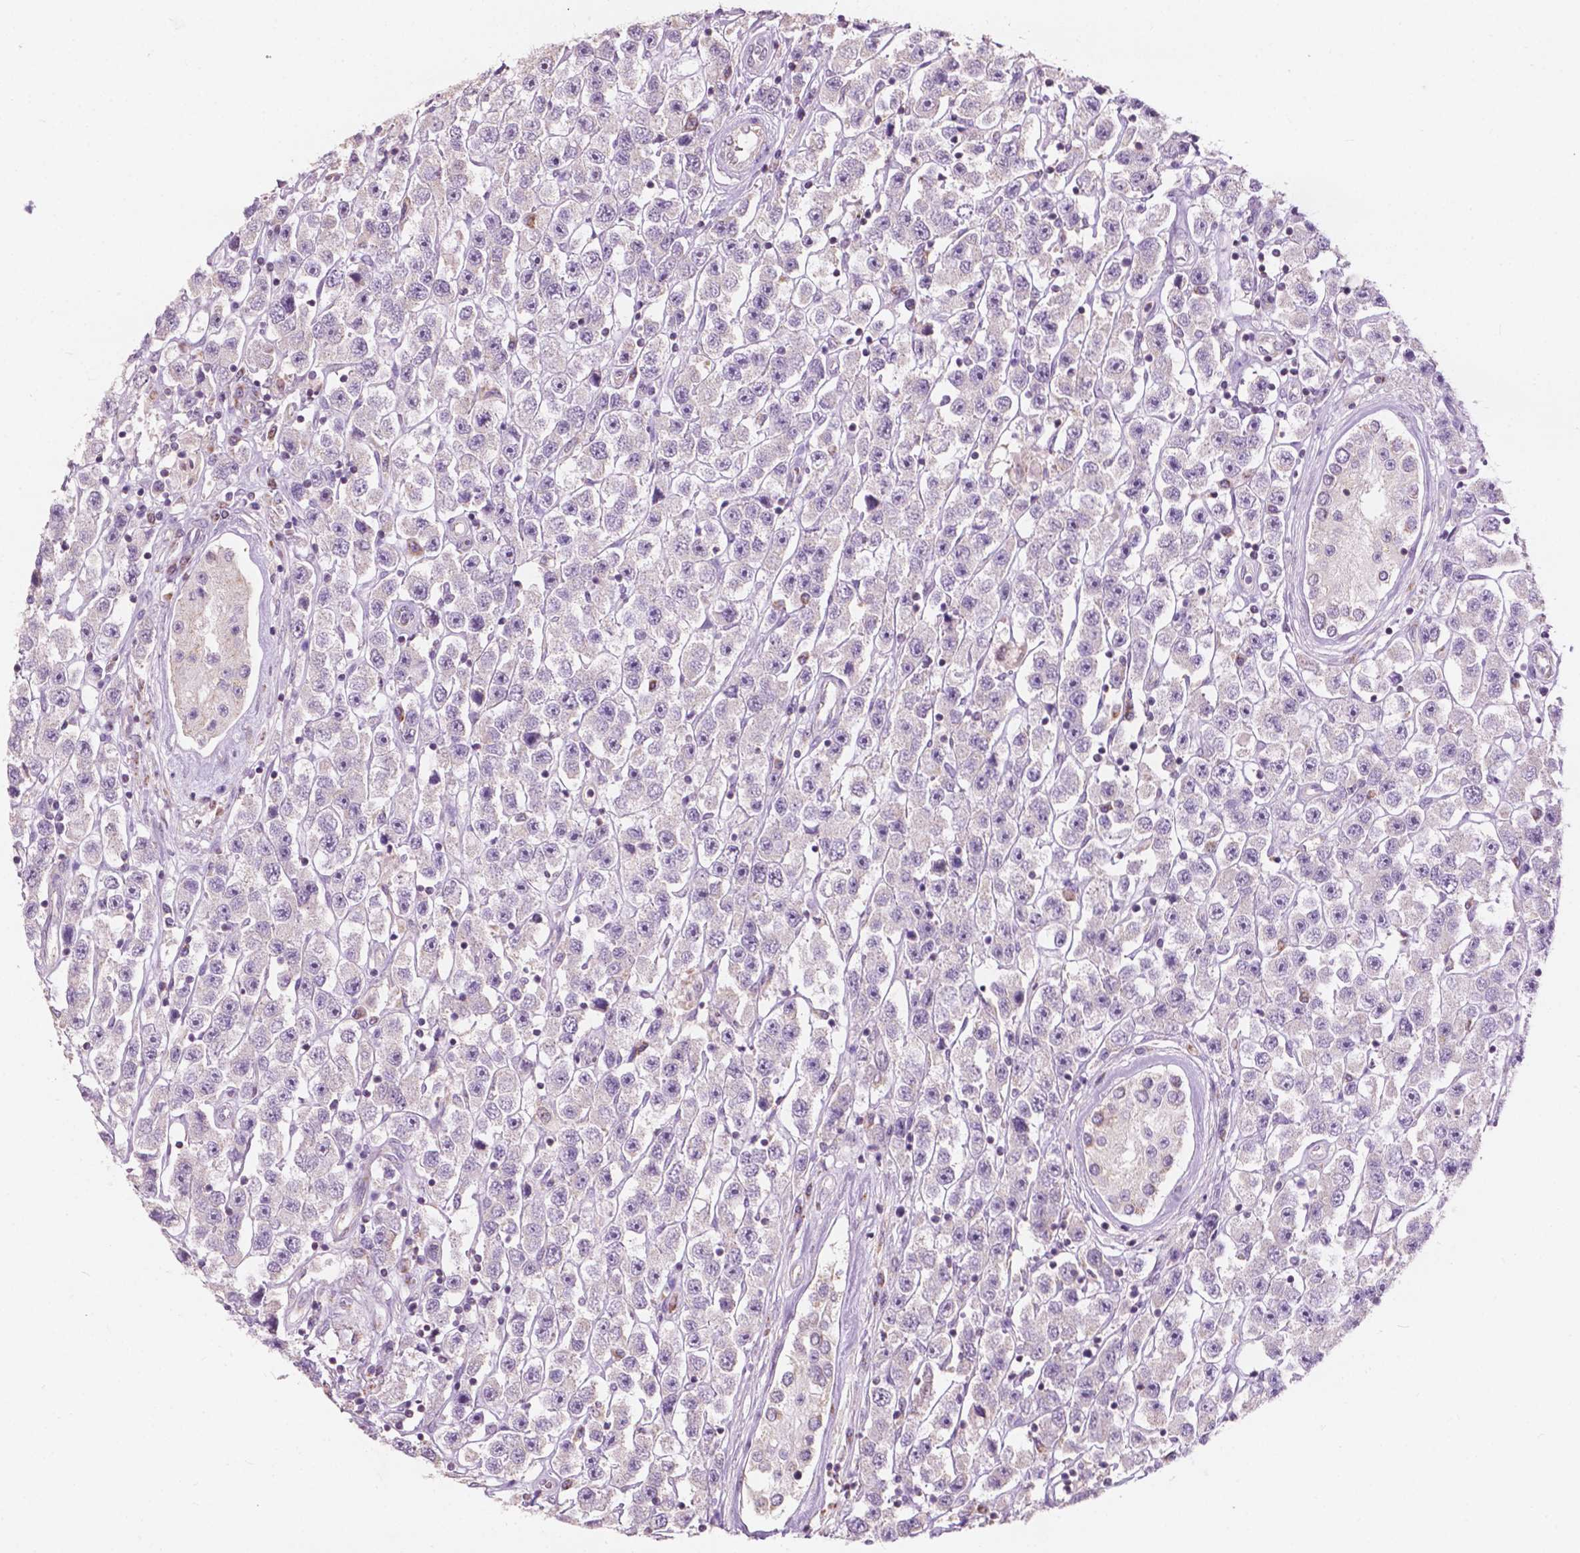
{"staining": {"intensity": "negative", "quantity": "none", "location": "none"}, "tissue": "testis cancer", "cell_type": "Tumor cells", "image_type": "cancer", "snomed": [{"axis": "morphology", "description": "Seminoma, NOS"}, {"axis": "topography", "description": "Testis"}], "caption": "This is an immunohistochemistry (IHC) histopathology image of human testis cancer (seminoma). There is no positivity in tumor cells.", "gene": "NDUFS1", "patient": {"sex": "male", "age": 45}}